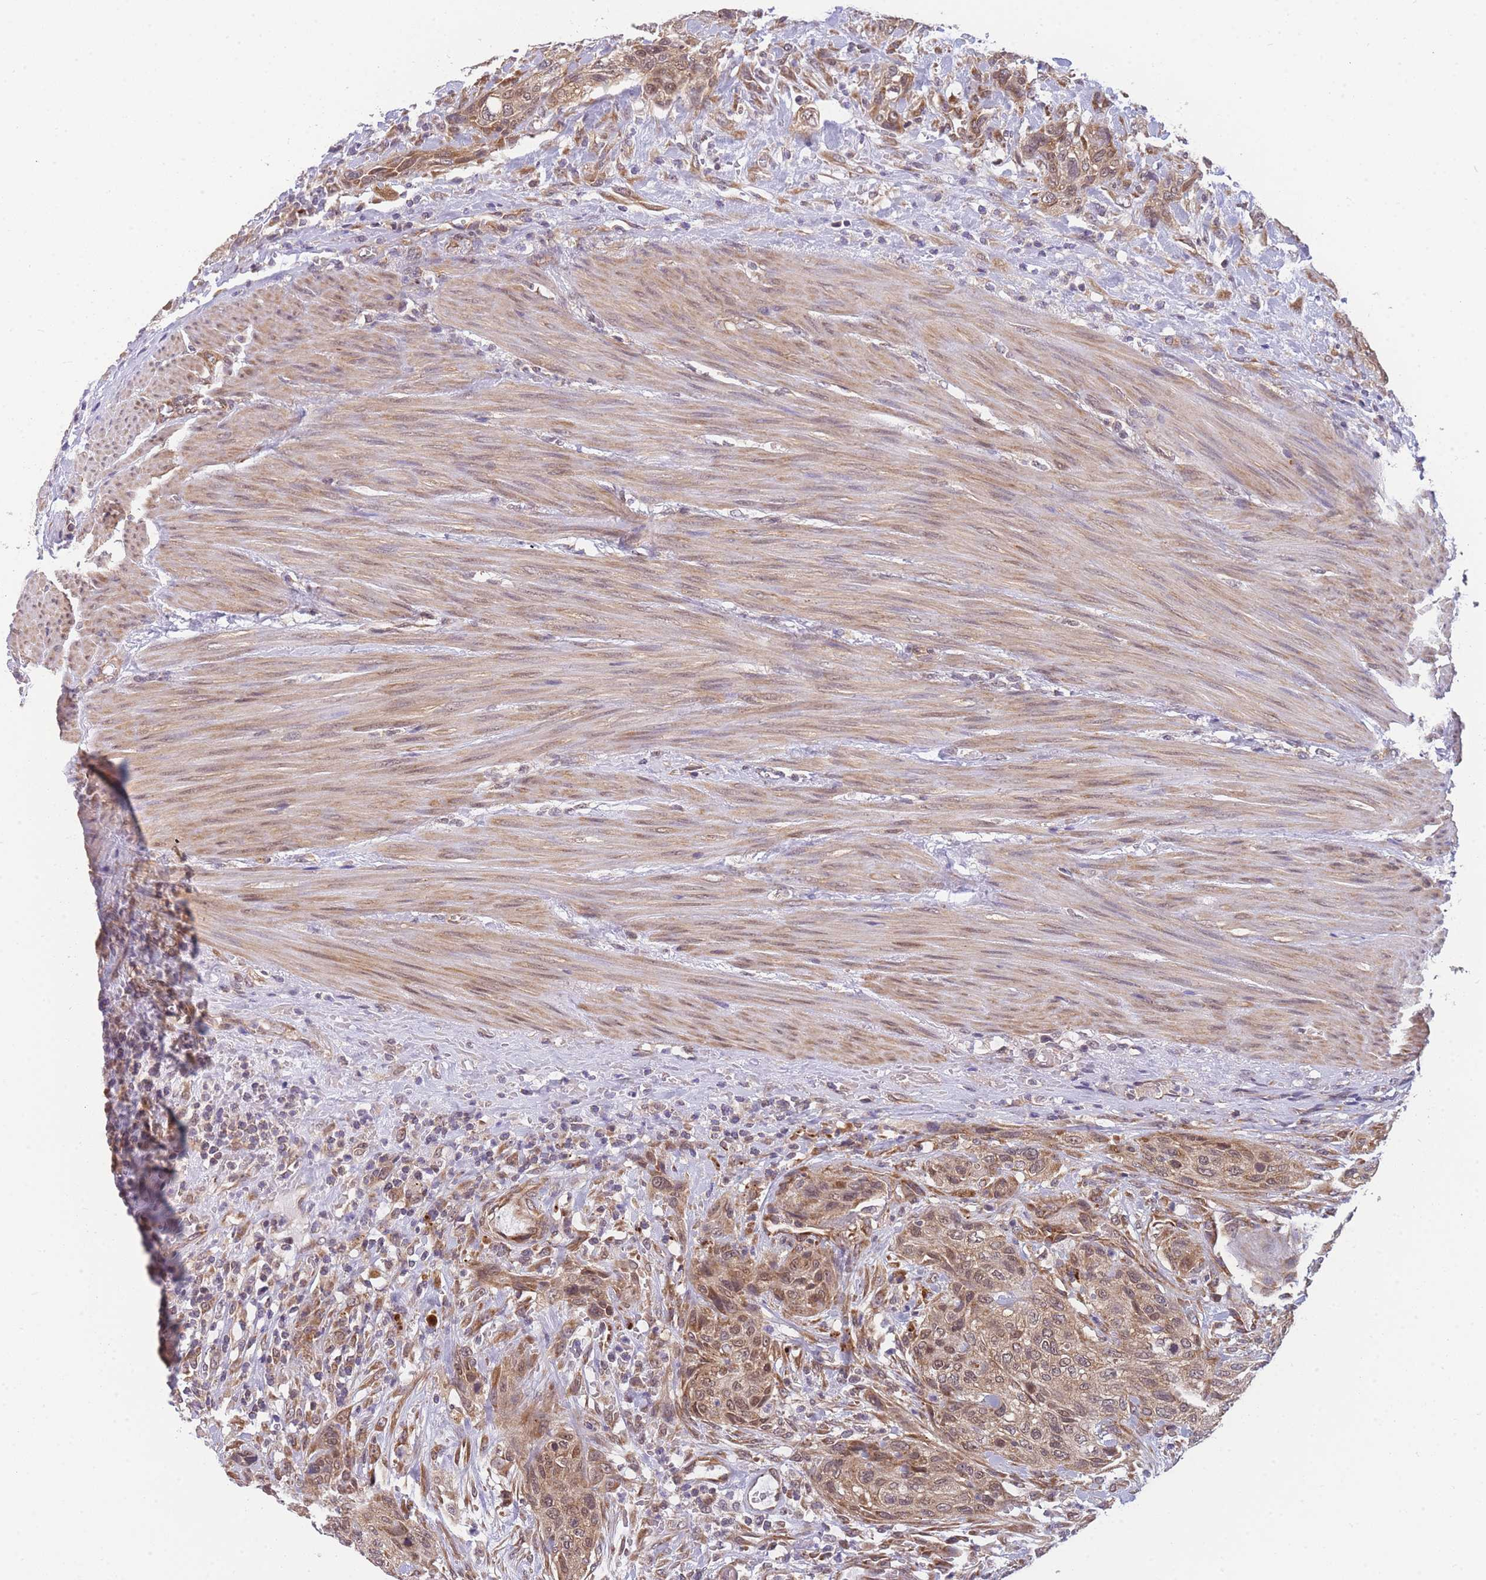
{"staining": {"intensity": "moderate", "quantity": ">75%", "location": "cytoplasmic/membranous,nuclear"}, "tissue": "urothelial cancer", "cell_type": "Tumor cells", "image_type": "cancer", "snomed": [{"axis": "morphology", "description": "Urothelial carcinoma, High grade"}, {"axis": "topography", "description": "Urinary bladder"}], "caption": "An immunohistochemistry (IHC) image of tumor tissue is shown. Protein staining in brown labels moderate cytoplasmic/membranous and nuclear positivity in urothelial carcinoma (high-grade) within tumor cells. The staining is performed using DAB brown chromogen to label protein expression. The nuclei are counter-stained blue using hematoxylin.", "gene": "MRPL23", "patient": {"sex": "male", "age": 35}}